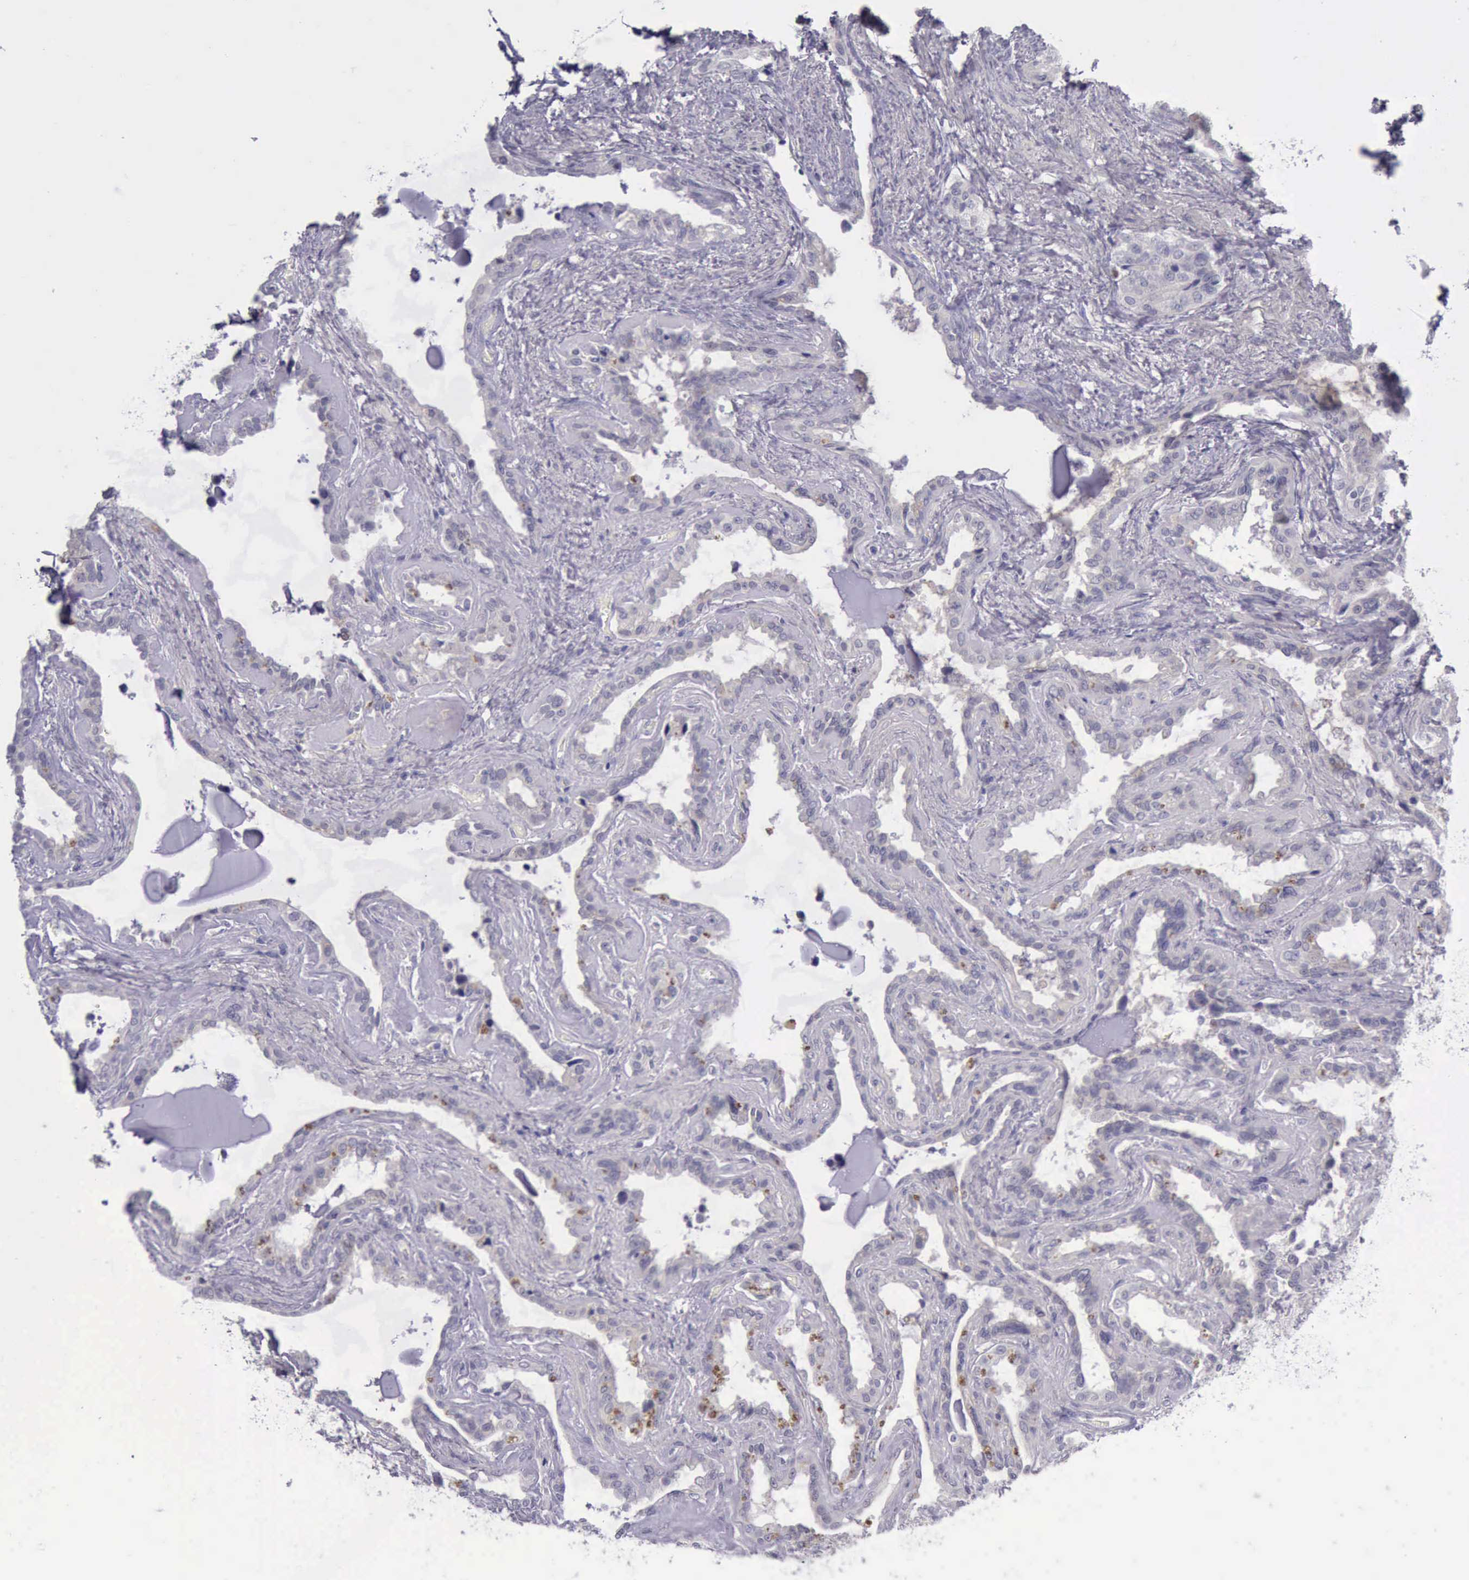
{"staining": {"intensity": "weak", "quantity": "25%-75%", "location": "cytoplasmic/membranous"}, "tissue": "seminal vesicle", "cell_type": "Glandular cells", "image_type": "normal", "snomed": [{"axis": "morphology", "description": "Normal tissue, NOS"}, {"axis": "morphology", "description": "Inflammation, NOS"}, {"axis": "topography", "description": "Urinary bladder"}, {"axis": "topography", "description": "Prostate"}, {"axis": "topography", "description": "Seminal veicle"}], "caption": "Protein expression analysis of normal seminal vesicle shows weak cytoplasmic/membranous positivity in approximately 25%-75% of glandular cells. (DAB (3,3'-diaminobenzidine) IHC with brightfield microscopy, high magnification).", "gene": "ARNT2", "patient": {"sex": "male", "age": 82}}